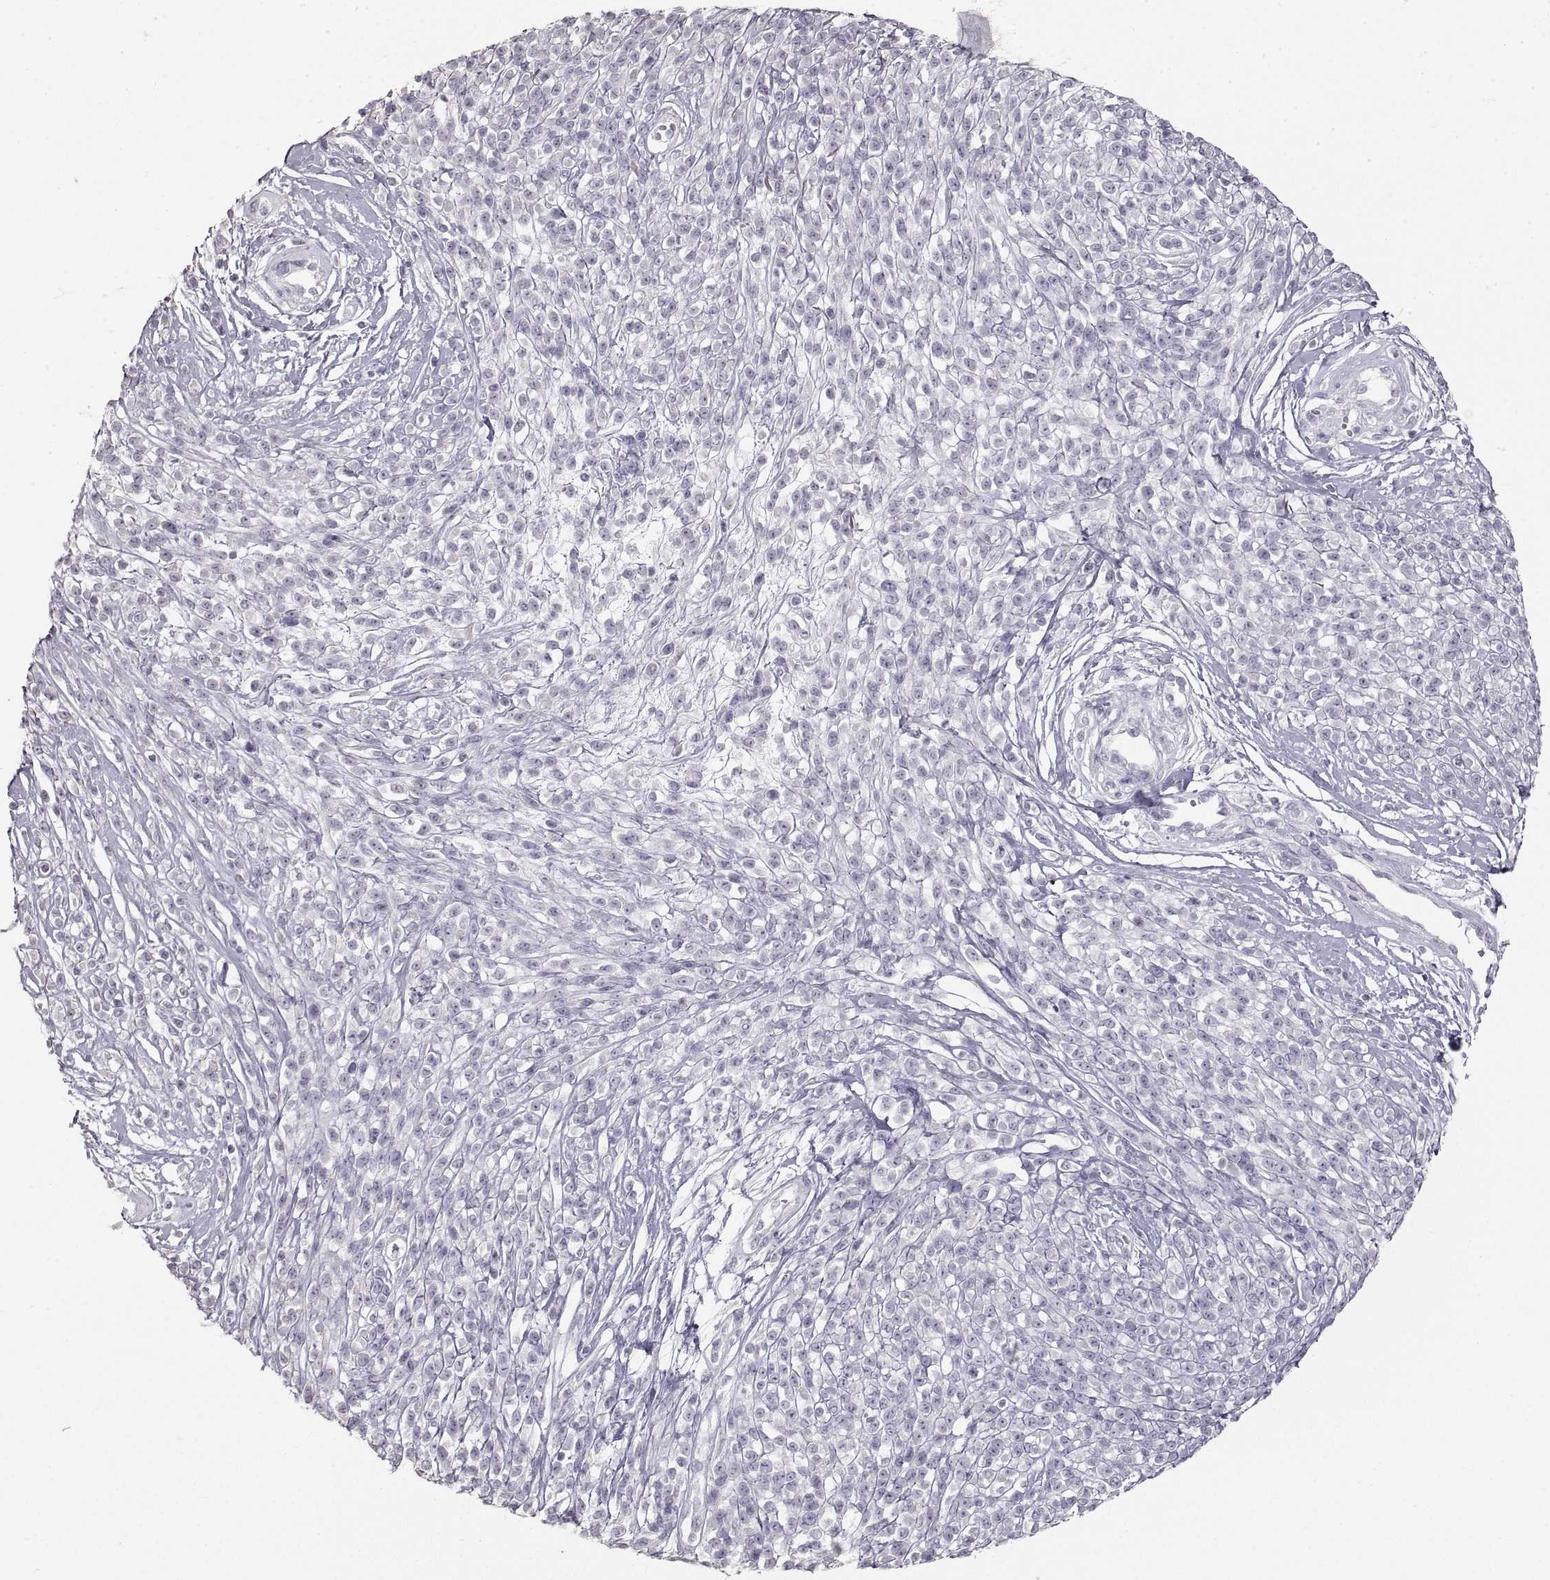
{"staining": {"intensity": "negative", "quantity": "none", "location": "none"}, "tissue": "melanoma", "cell_type": "Tumor cells", "image_type": "cancer", "snomed": [{"axis": "morphology", "description": "Malignant melanoma, NOS"}, {"axis": "topography", "description": "Skin"}, {"axis": "topography", "description": "Skin of trunk"}], "caption": "DAB (3,3'-diaminobenzidine) immunohistochemical staining of malignant melanoma demonstrates no significant positivity in tumor cells.", "gene": "ZP3", "patient": {"sex": "male", "age": 74}}